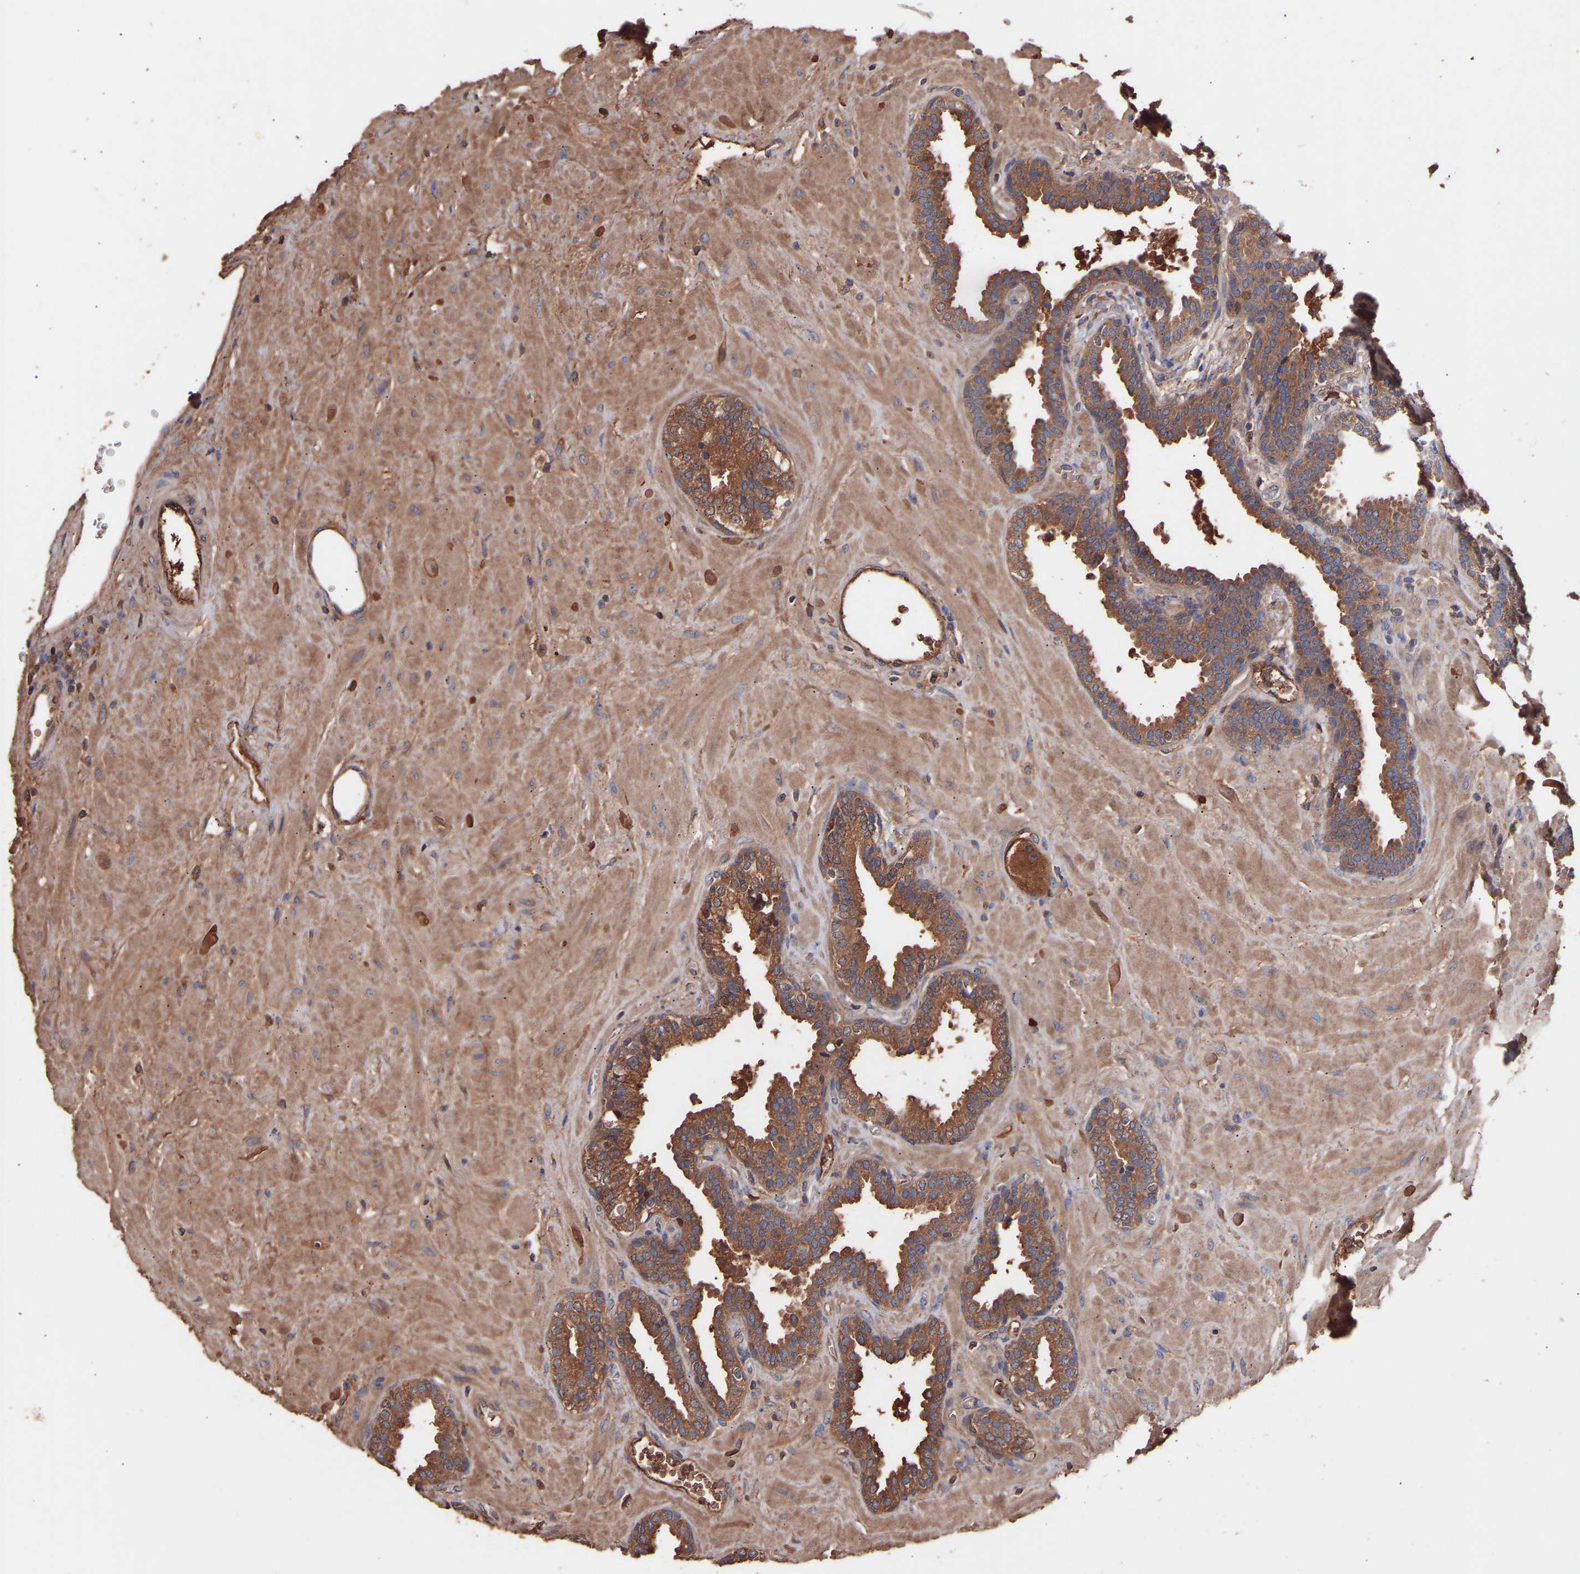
{"staining": {"intensity": "strong", "quantity": "25%-75%", "location": "cytoplasmic/membranous"}, "tissue": "prostate", "cell_type": "Glandular cells", "image_type": "normal", "snomed": [{"axis": "morphology", "description": "Normal tissue, NOS"}, {"axis": "topography", "description": "Prostate"}], "caption": "Prostate stained with immunohistochemistry (IHC) displays strong cytoplasmic/membranous staining in about 25%-75% of glandular cells.", "gene": "TMEM268", "patient": {"sex": "male", "age": 51}}